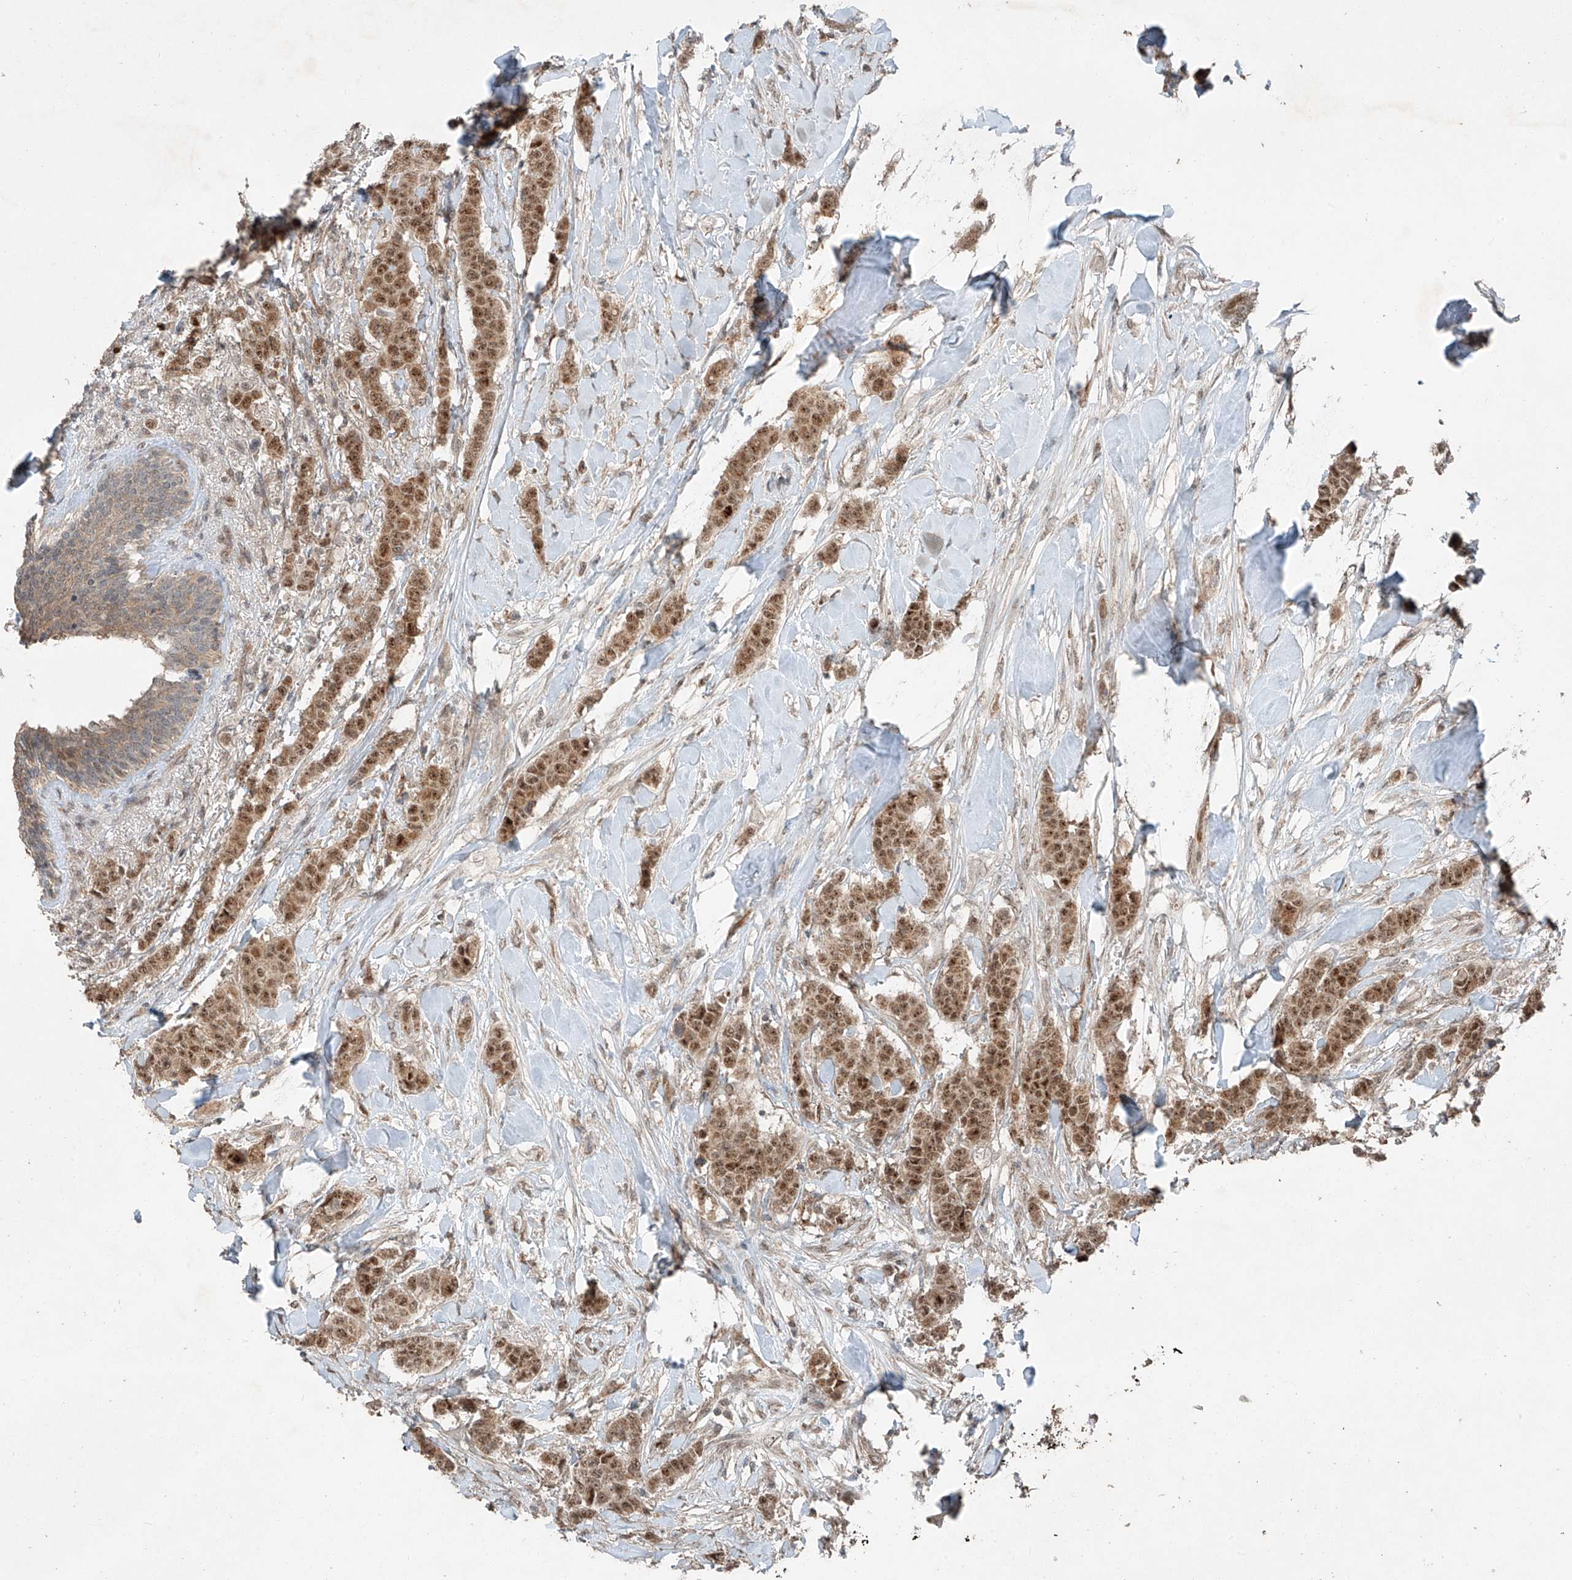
{"staining": {"intensity": "moderate", "quantity": ">75%", "location": "cytoplasmic/membranous,nuclear"}, "tissue": "breast cancer", "cell_type": "Tumor cells", "image_type": "cancer", "snomed": [{"axis": "morphology", "description": "Duct carcinoma"}, {"axis": "topography", "description": "Breast"}], "caption": "Protein staining reveals moderate cytoplasmic/membranous and nuclear staining in about >75% of tumor cells in breast invasive ductal carcinoma. (Stains: DAB (3,3'-diaminobenzidine) in brown, nuclei in blue, Microscopy: brightfield microscopy at high magnification).", "gene": "ZNF620", "patient": {"sex": "female", "age": 40}}